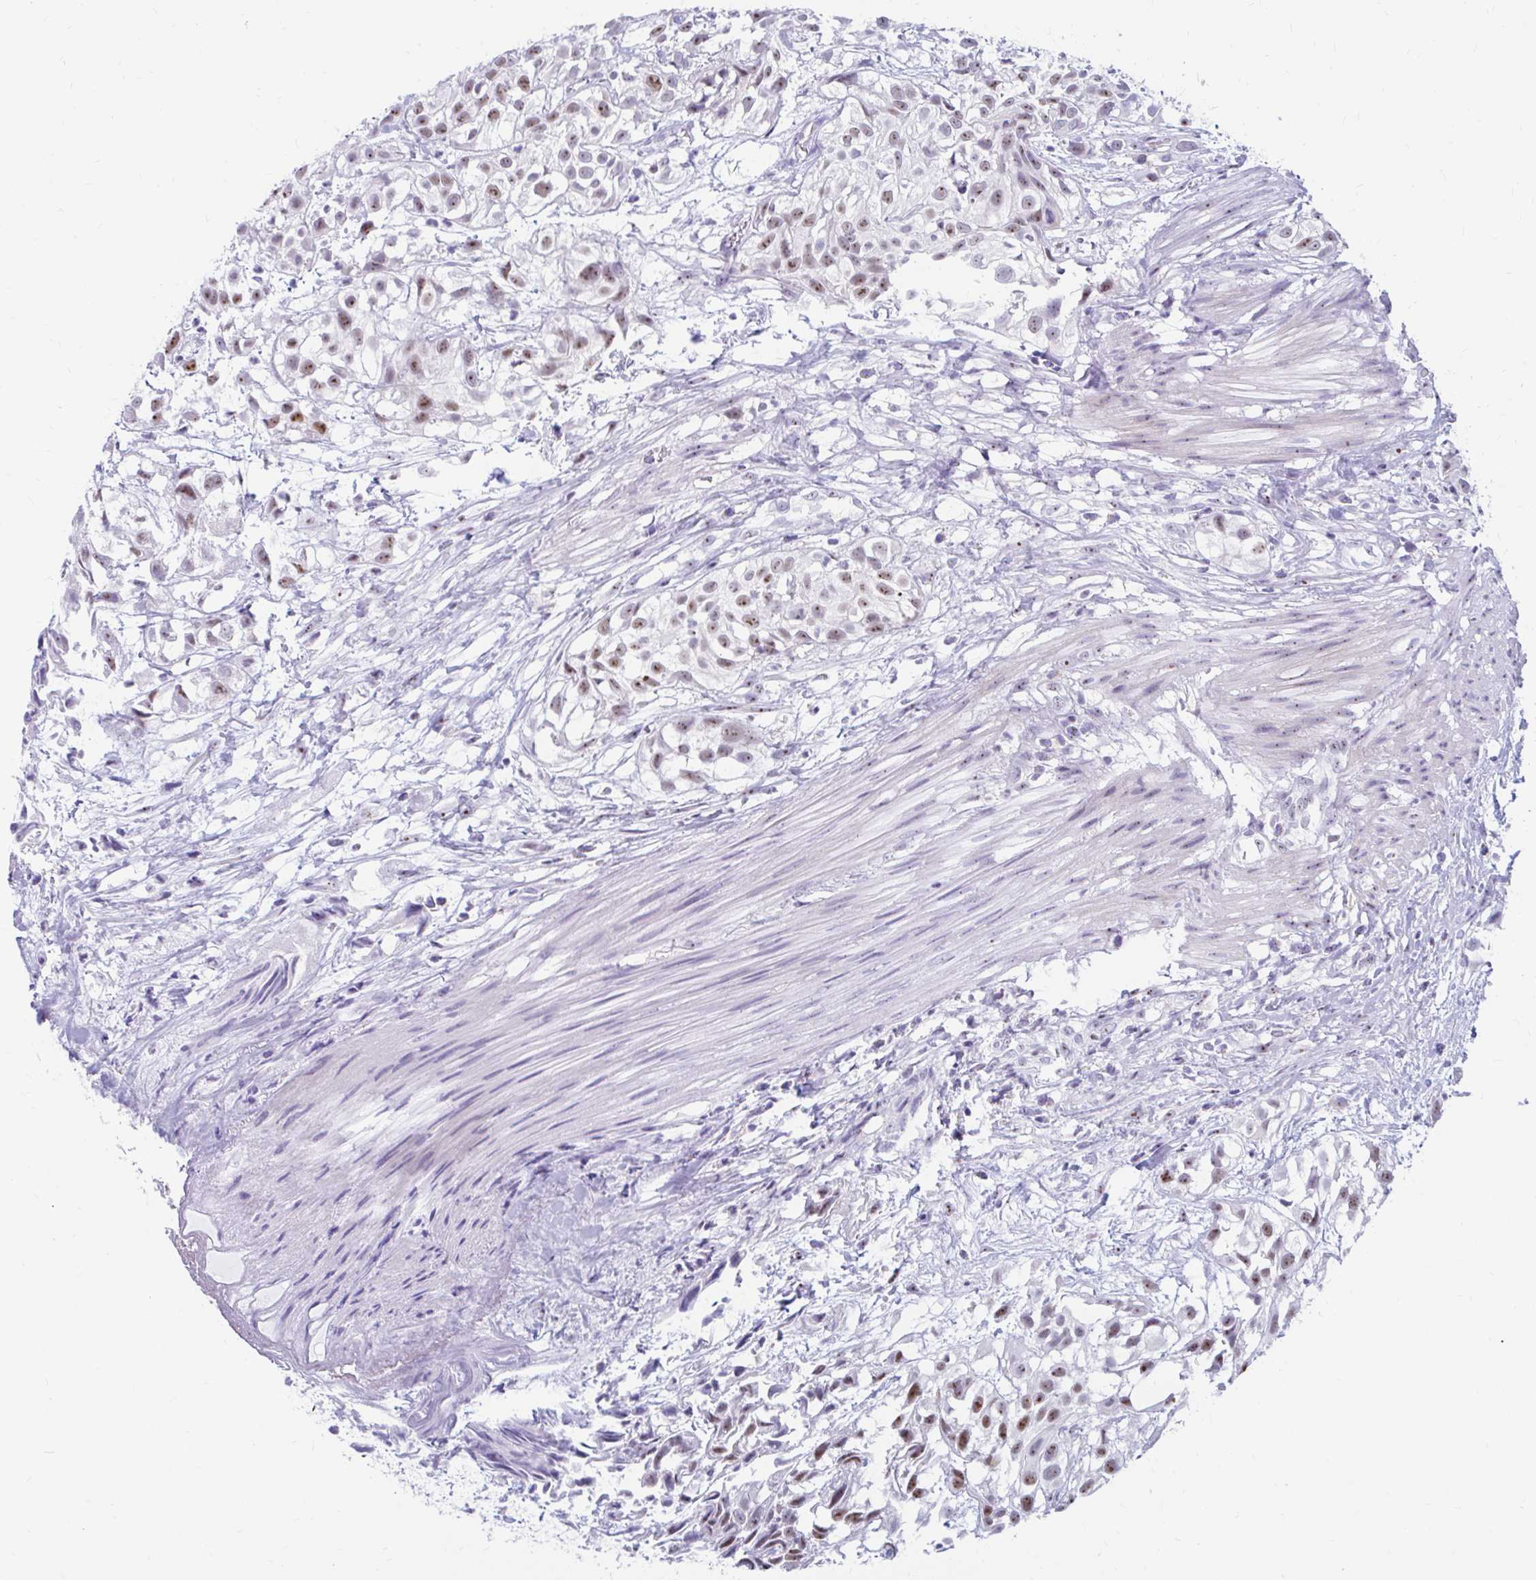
{"staining": {"intensity": "moderate", "quantity": "<25%", "location": "nuclear"}, "tissue": "urothelial cancer", "cell_type": "Tumor cells", "image_type": "cancer", "snomed": [{"axis": "morphology", "description": "Urothelial carcinoma, High grade"}, {"axis": "topography", "description": "Urinary bladder"}], "caption": "The micrograph reveals a brown stain indicating the presence of a protein in the nuclear of tumor cells in urothelial cancer.", "gene": "FTSJ3", "patient": {"sex": "male", "age": 56}}